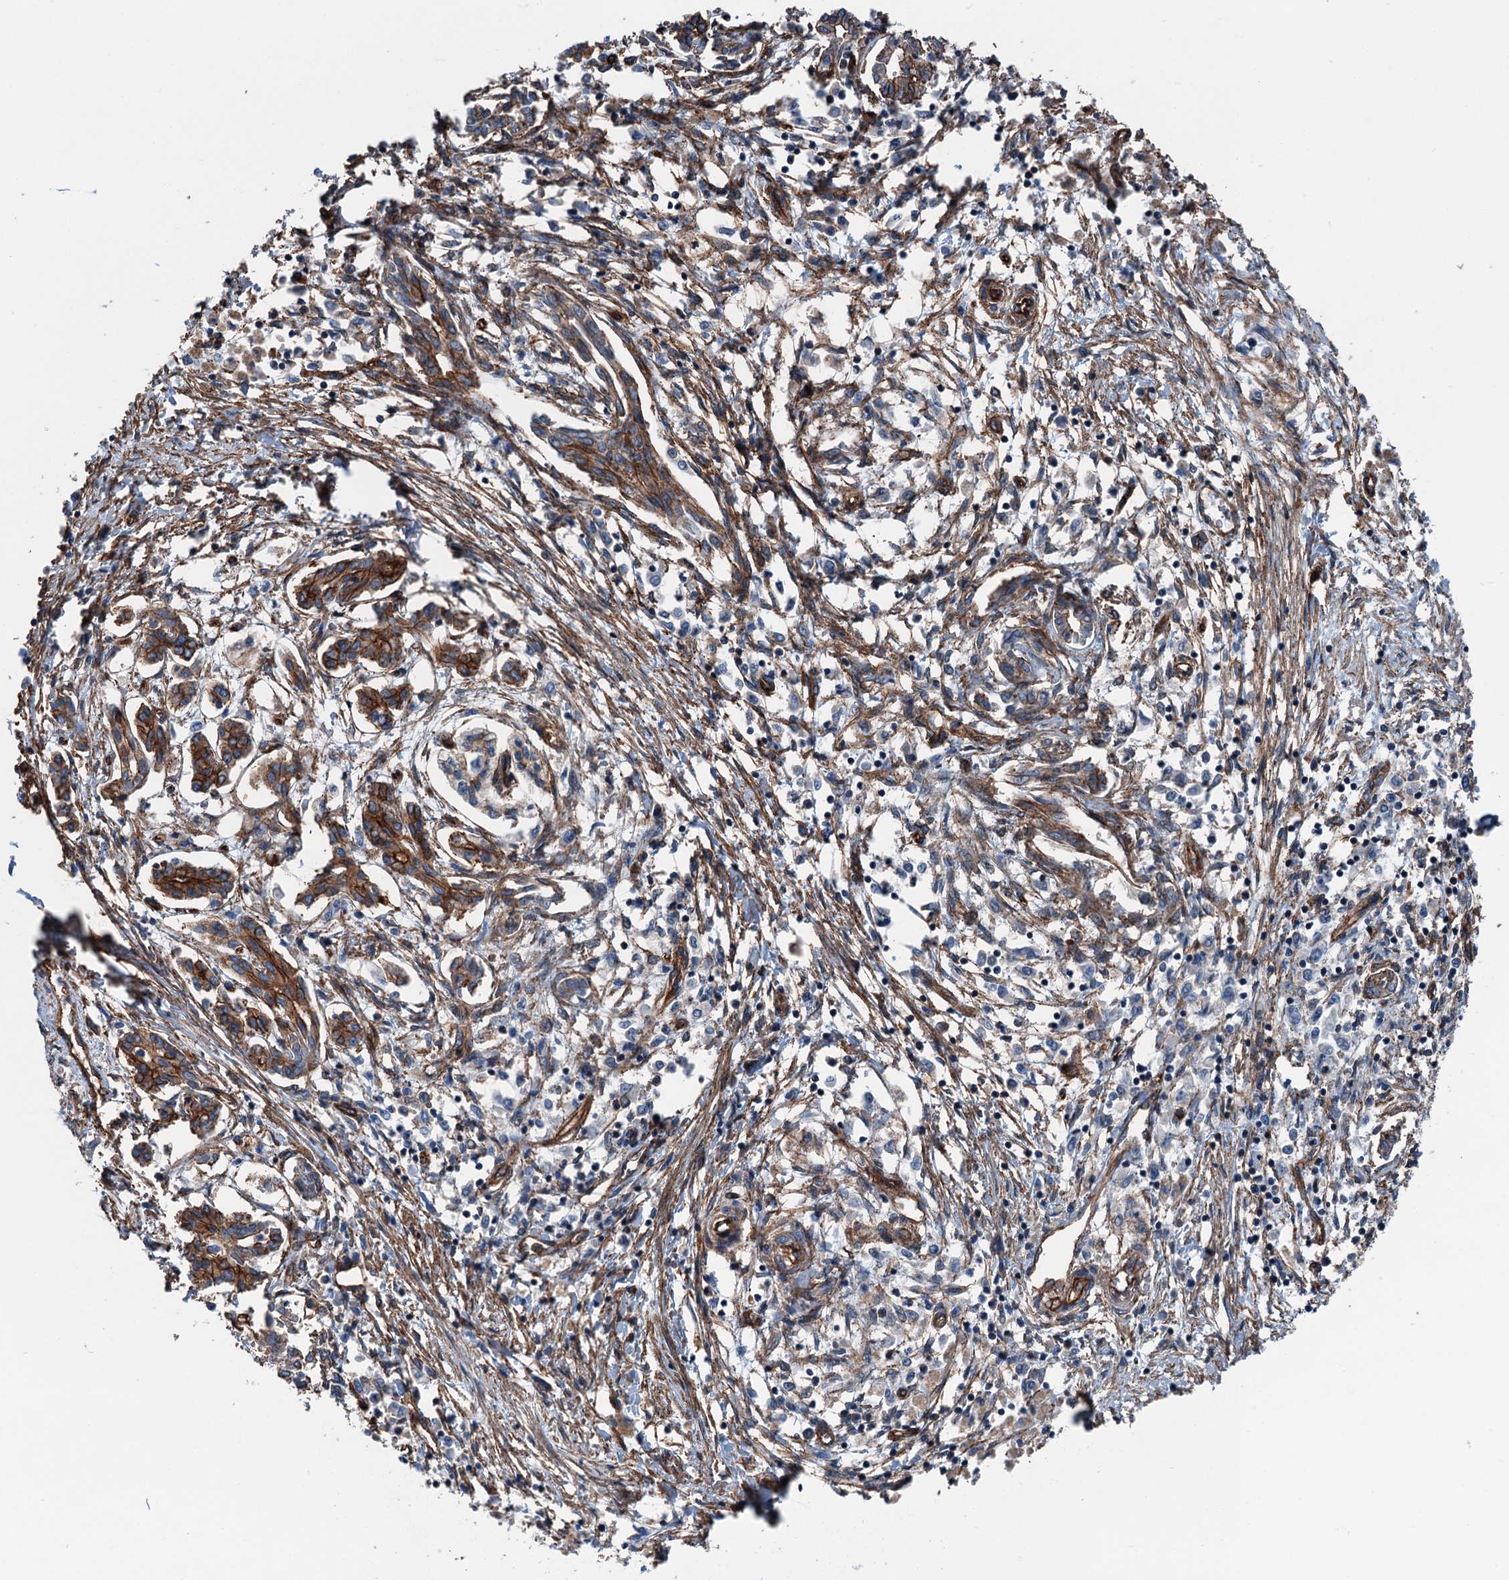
{"staining": {"intensity": "strong", "quantity": ">75%", "location": "cytoplasmic/membranous"}, "tissue": "pancreatic cancer", "cell_type": "Tumor cells", "image_type": "cancer", "snomed": [{"axis": "morphology", "description": "Adenocarcinoma, NOS"}, {"axis": "topography", "description": "Pancreas"}], "caption": "Immunohistochemical staining of adenocarcinoma (pancreatic) exhibits strong cytoplasmic/membranous protein positivity in about >75% of tumor cells.", "gene": "NMRAL1", "patient": {"sex": "female", "age": 50}}